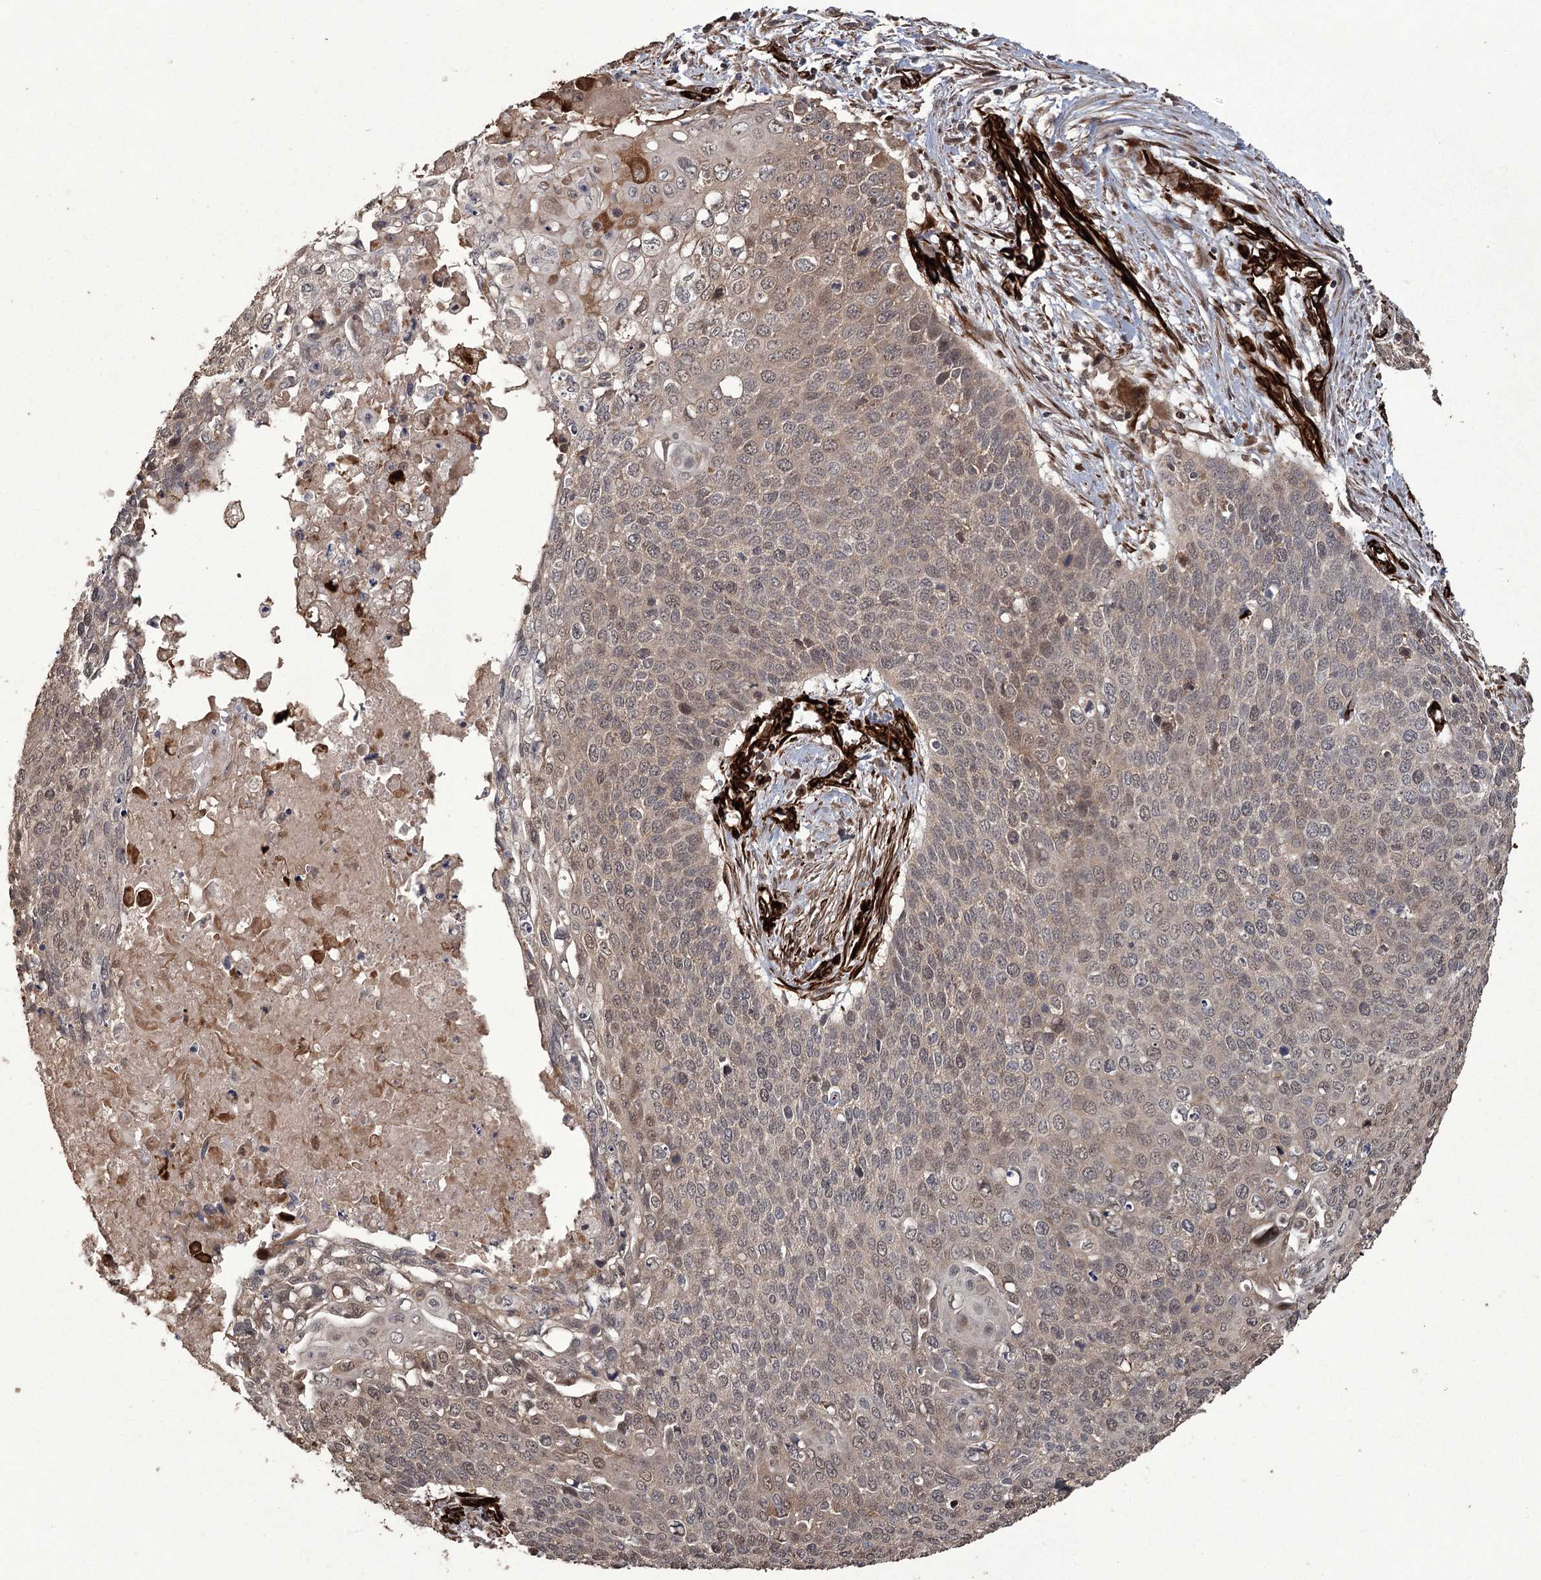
{"staining": {"intensity": "weak", "quantity": "25%-75%", "location": "cytoplasmic/membranous"}, "tissue": "cervical cancer", "cell_type": "Tumor cells", "image_type": "cancer", "snomed": [{"axis": "morphology", "description": "Squamous cell carcinoma, NOS"}, {"axis": "topography", "description": "Cervix"}], "caption": "A brown stain highlights weak cytoplasmic/membranous expression of a protein in human cervical cancer tumor cells.", "gene": "RPAP3", "patient": {"sex": "female", "age": 39}}